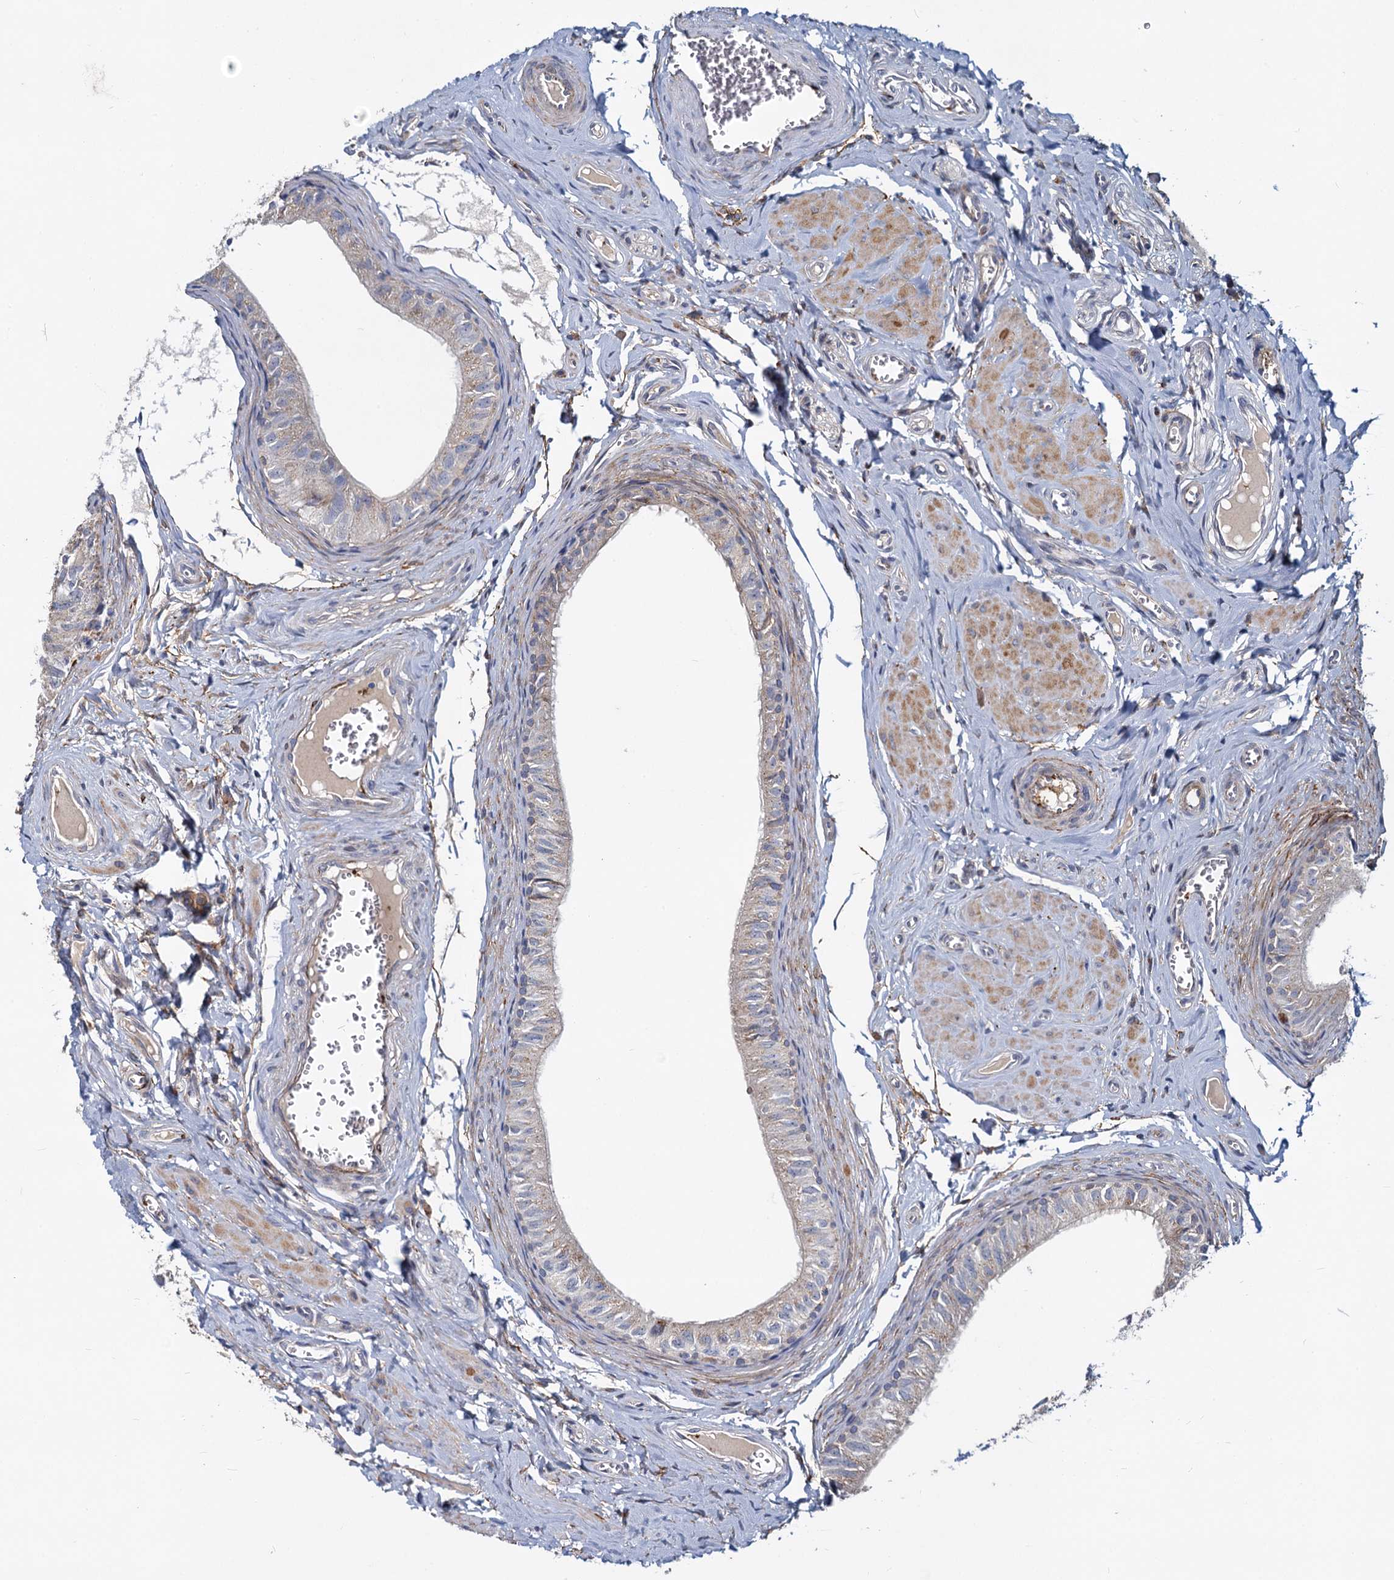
{"staining": {"intensity": "moderate", "quantity": "<25%", "location": "cytoplasmic/membranous"}, "tissue": "epididymis", "cell_type": "Glandular cells", "image_type": "normal", "snomed": [{"axis": "morphology", "description": "Normal tissue, NOS"}, {"axis": "topography", "description": "Epididymis"}], "caption": "Epididymis was stained to show a protein in brown. There is low levels of moderate cytoplasmic/membranous expression in about <25% of glandular cells. (DAB = brown stain, brightfield microscopy at high magnification).", "gene": "DCUN1D2", "patient": {"sex": "male", "age": 42}}